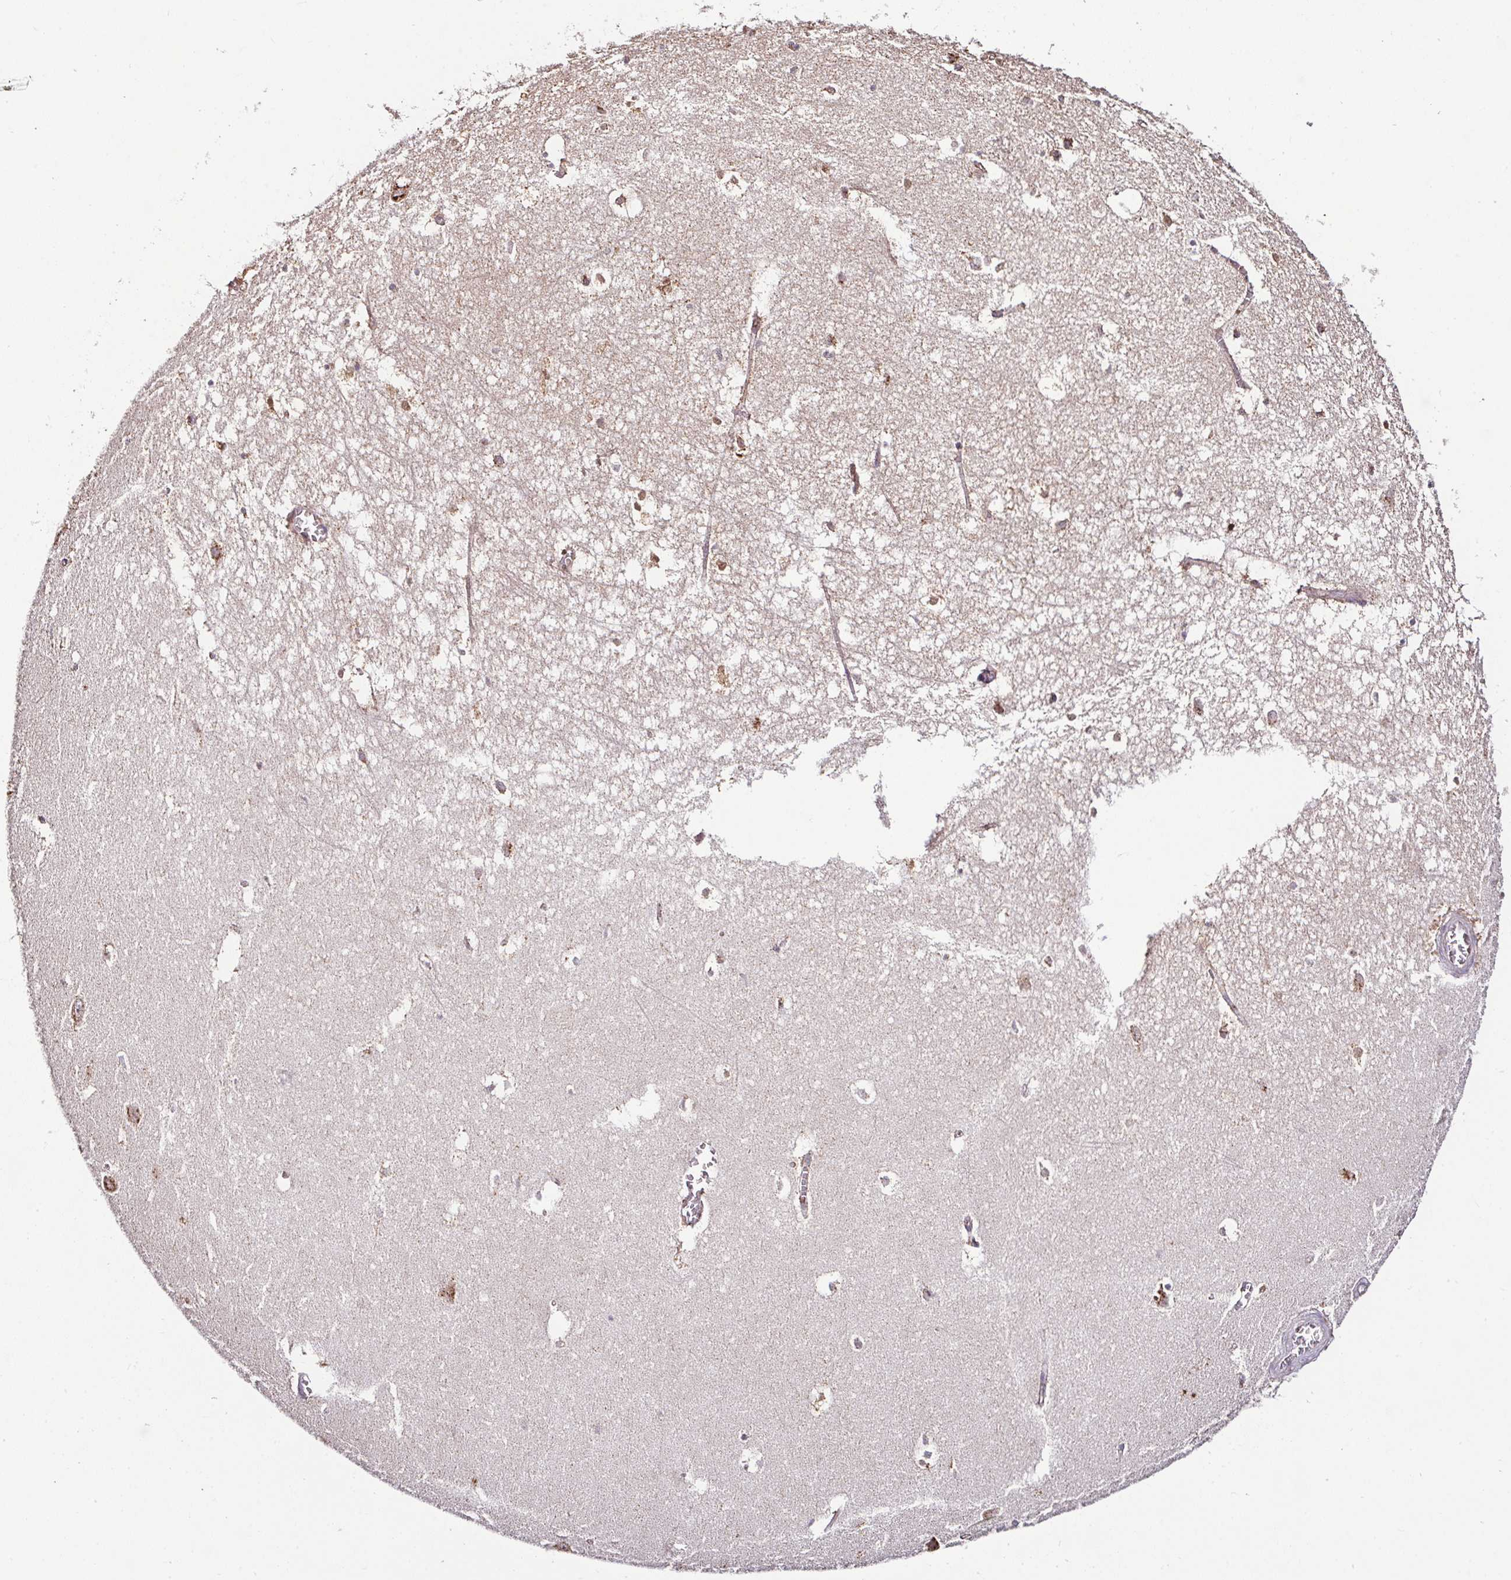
{"staining": {"intensity": "moderate", "quantity": "<25%", "location": "cytoplasmic/membranous"}, "tissue": "hippocampus", "cell_type": "Glial cells", "image_type": "normal", "snomed": [{"axis": "morphology", "description": "Normal tissue, NOS"}, {"axis": "topography", "description": "Hippocampus"}], "caption": "Moderate cytoplasmic/membranous expression for a protein is appreciated in about <25% of glial cells of normal hippocampus using immunohistochemistry (IHC).", "gene": "CPD", "patient": {"sex": "female", "age": 64}}